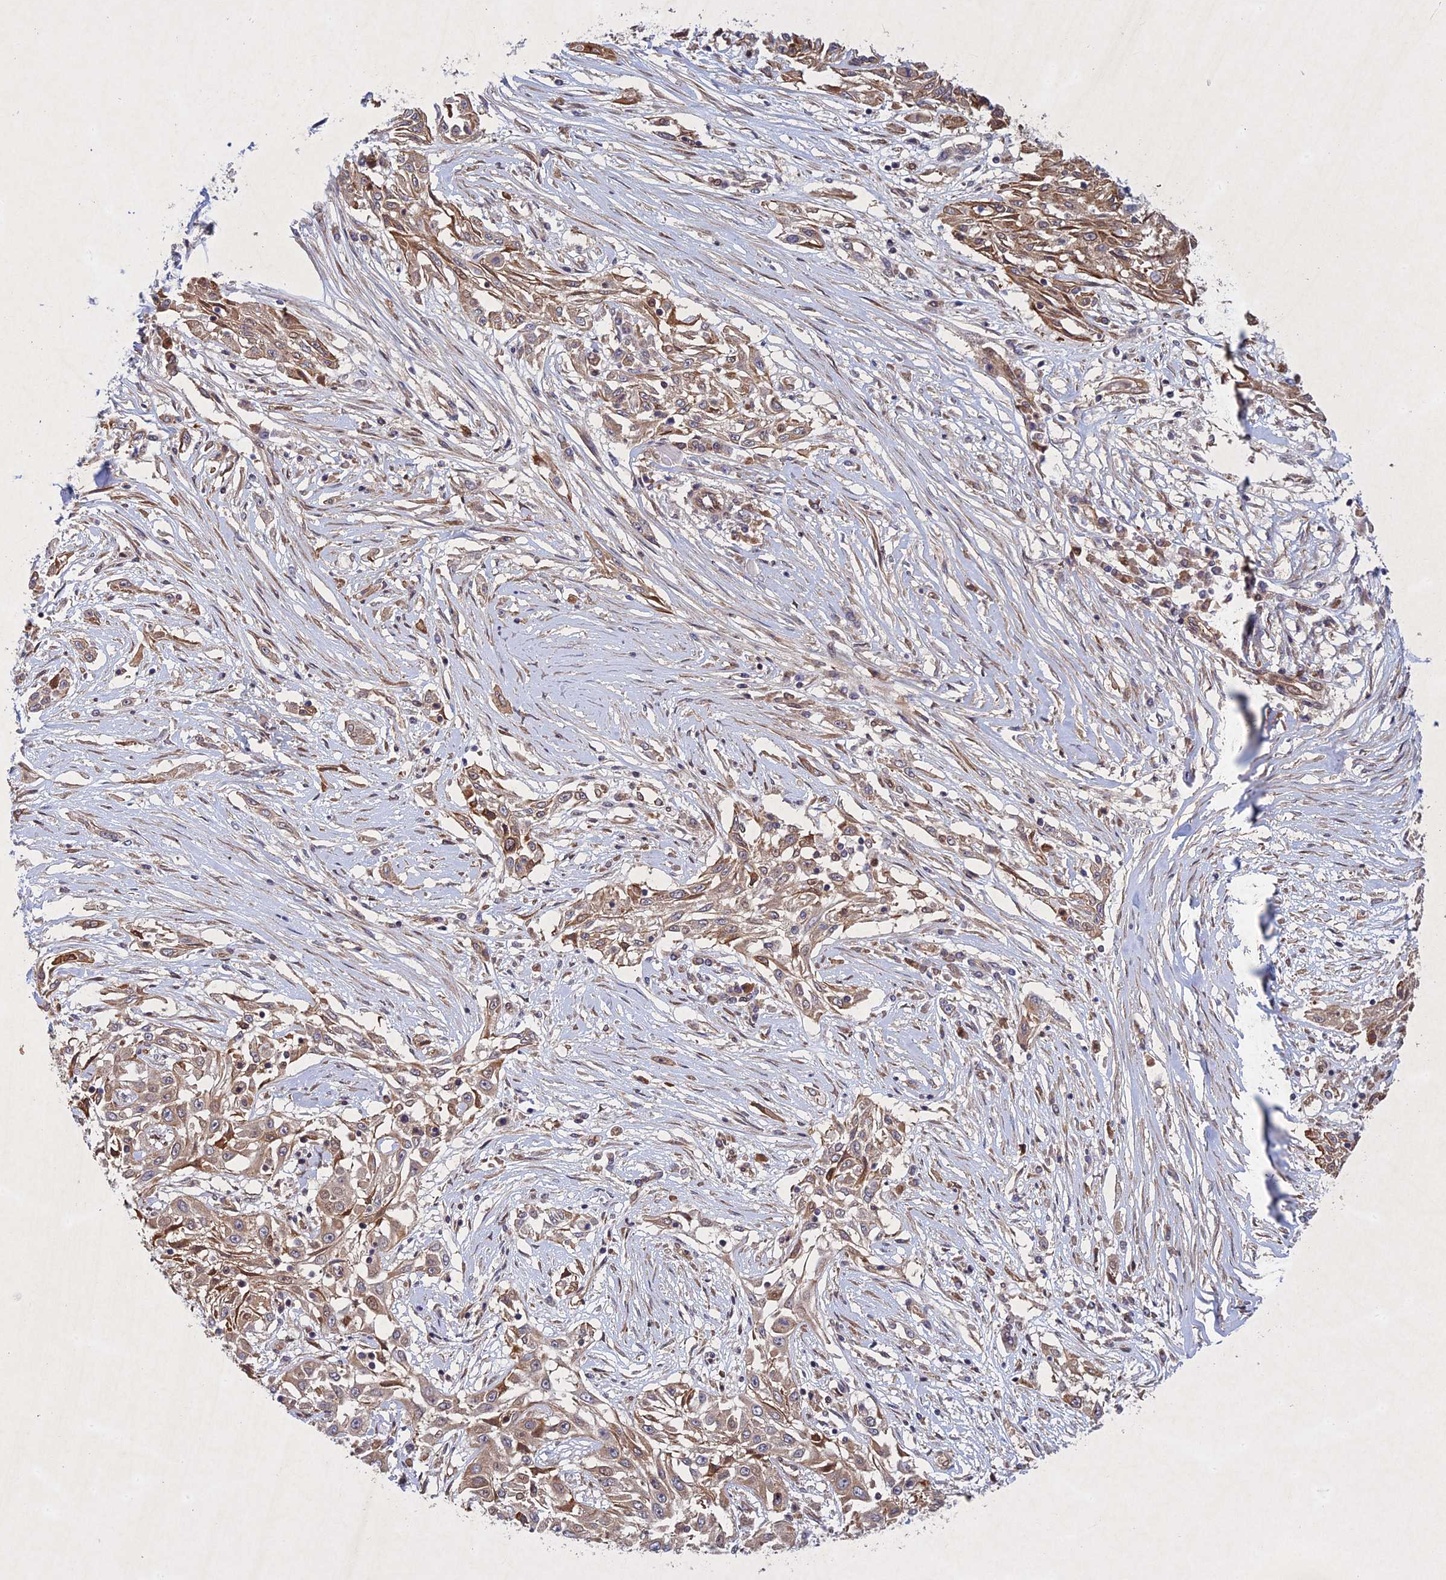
{"staining": {"intensity": "weak", "quantity": ">75%", "location": "cytoplasmic/membranous"}, "tissue": "skin cancer", "cell_type": "Tumor cells", "image_type": "cancer", "snomed": [{"axis": "morphology", "description": "Squamous cell carcinoma, NOS"}, {"axis": "morphology", "description": "Squamous cell carcinoma, metastatic, NOS"}, {"axis": "topography", "description": "Skin"}, {"axis": "topography", "description": "Lymph node"}], "caption": "This image exhibits squamous cell carcinoma (skin) stained with immunohistochemistry (IHC) to label a protein in brown. The cytoplasmic/membranous of tumor cells show weak positivity for the protein. Nuclei are counter-stained blue.", "gene": "PTHLH", "patient": {"sex": "male", "age": 75}}